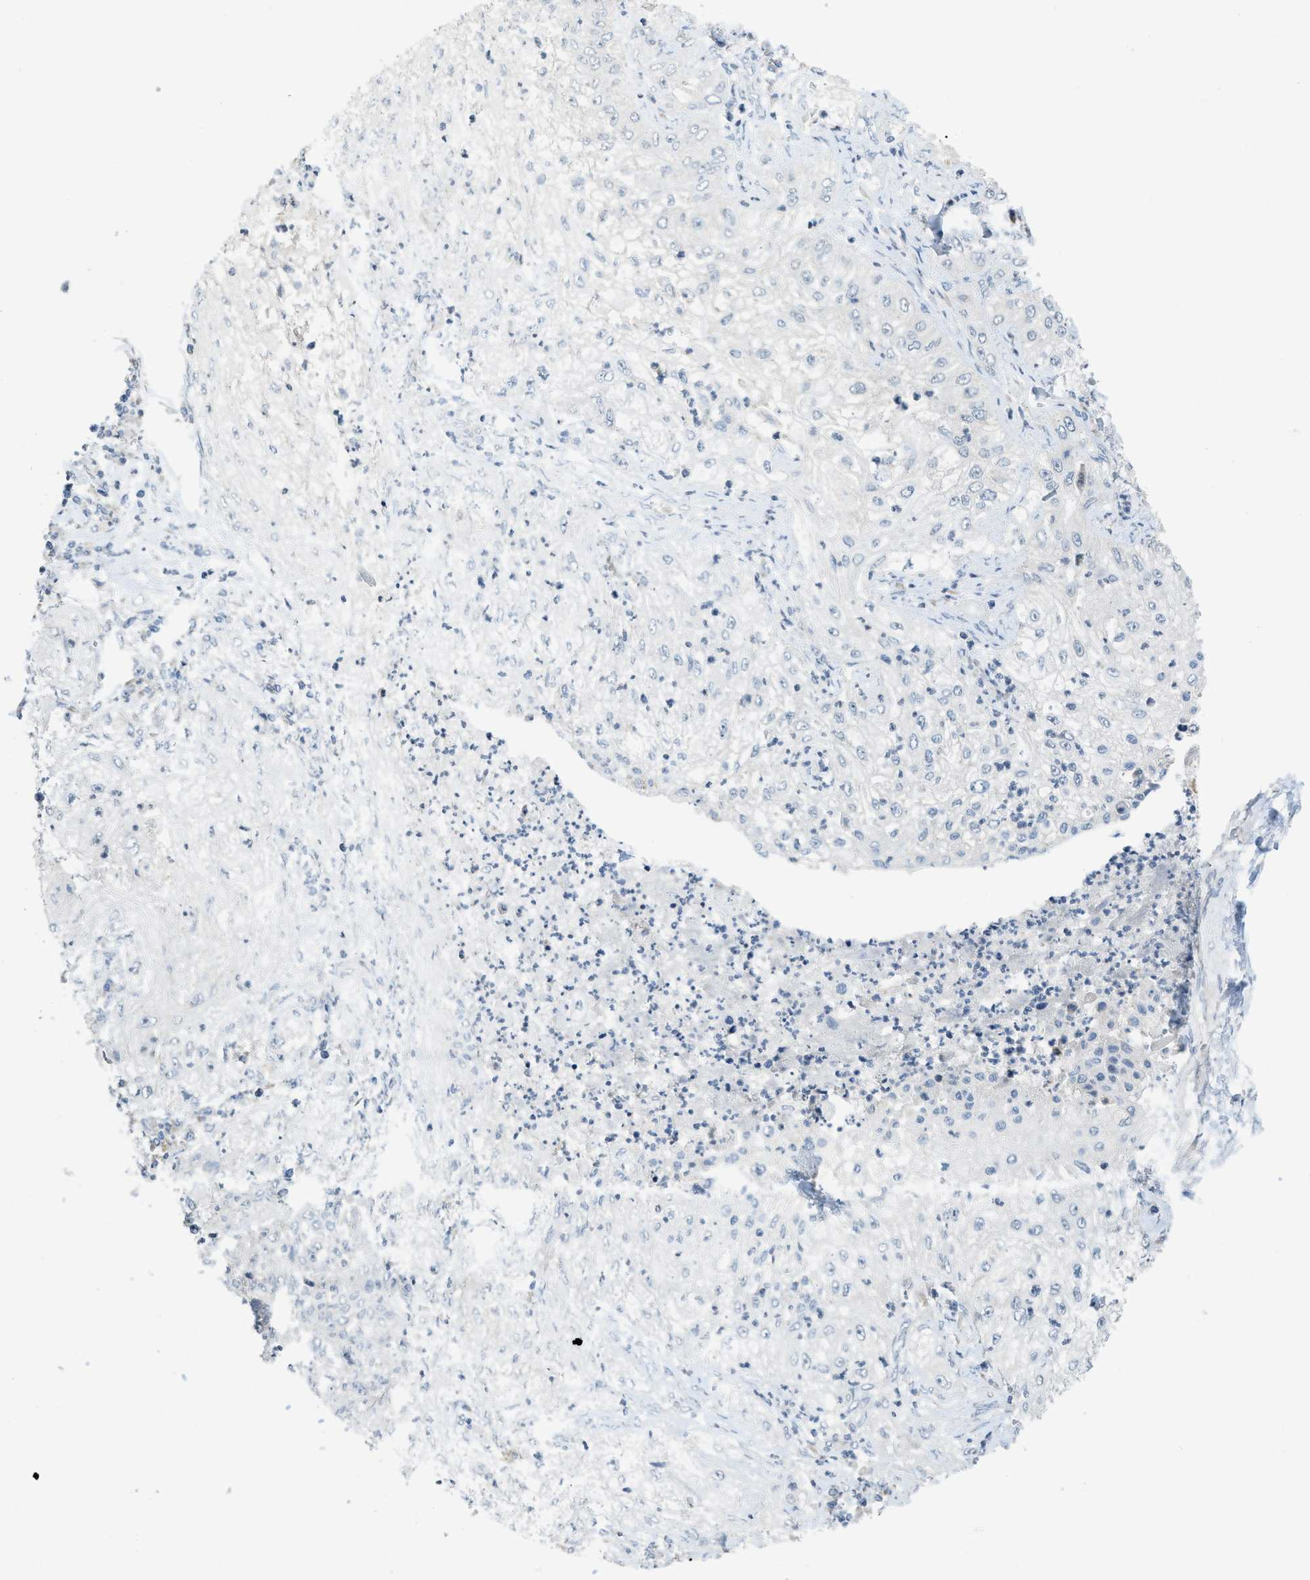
{"staining": {"intensity": "negative", "quantity": "none", "location": "none"}, "tissue": "lung cancer", "cell_type": "Tumor cells", "image_type": "cancer", "snomed": [{"axis": "morphology", "description": "Inflammation, NOS"}, {"axis": "morphology", "description": "Squamous cell carcinoma, NOS"}, {"axis": "topography", "description": "Lymph node"}, {"axis": "topography", "description": "Soft tissue"}, {"axis": "topography", "description": "Lung"}], "caption": "Immunohistochemistry image of neoplastic tissue: lung cancer stained with DAB (3,3'-diaminobenzidine) shows no significant protein staining in tumor cells. The staining is performed using DAB brown chromogen with nuclei counter-stained in using hematoxylin.", "gene": "TXNDC2", "patient": {"sex": "male", "age": 66}}